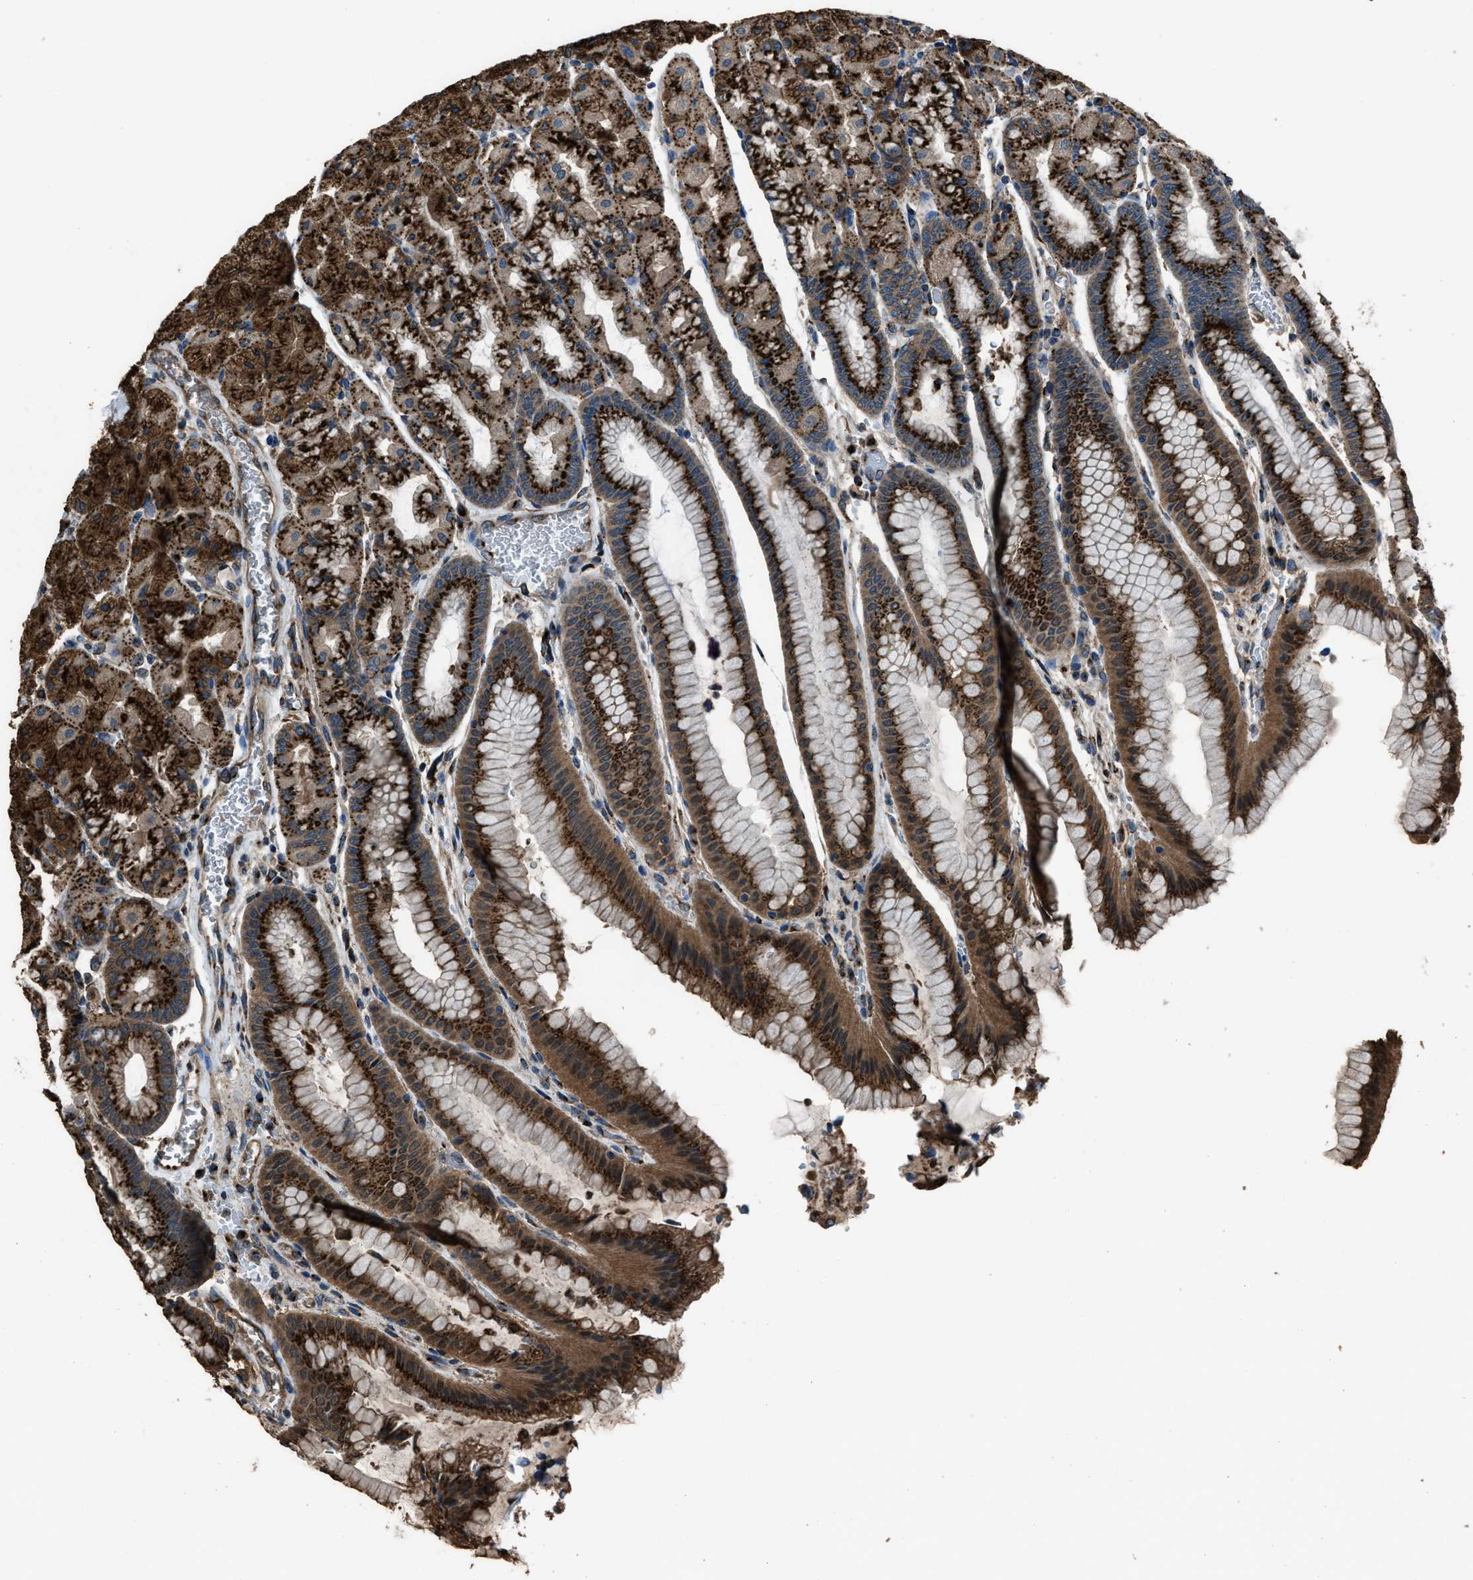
{"staining": {"intensity": "strong", "quantity": ">75%", "location": "cytoplasmic/membranous"}, "tissue": "stomach", "cell_type": "Glandular cells", "image_type": "normal", "snomed": [{"axis": "morphology", "description": "Normal tissue, NOS"}, {"axis": "morphology", "description": "Carcinoid, malignant, NOS"}, {"axis": "topography", "description": "Stomach, upper"}], "caption": "Immunohistochemical staining of benign stomach shows strong cytoplasmic/membranous protein positivity in about >75% of glandular cells. (Brightfield microscopy of DAB IHC at high magnification).", "gene": "SLC38A10", "patient": {"sex": "male", "age": 39}}